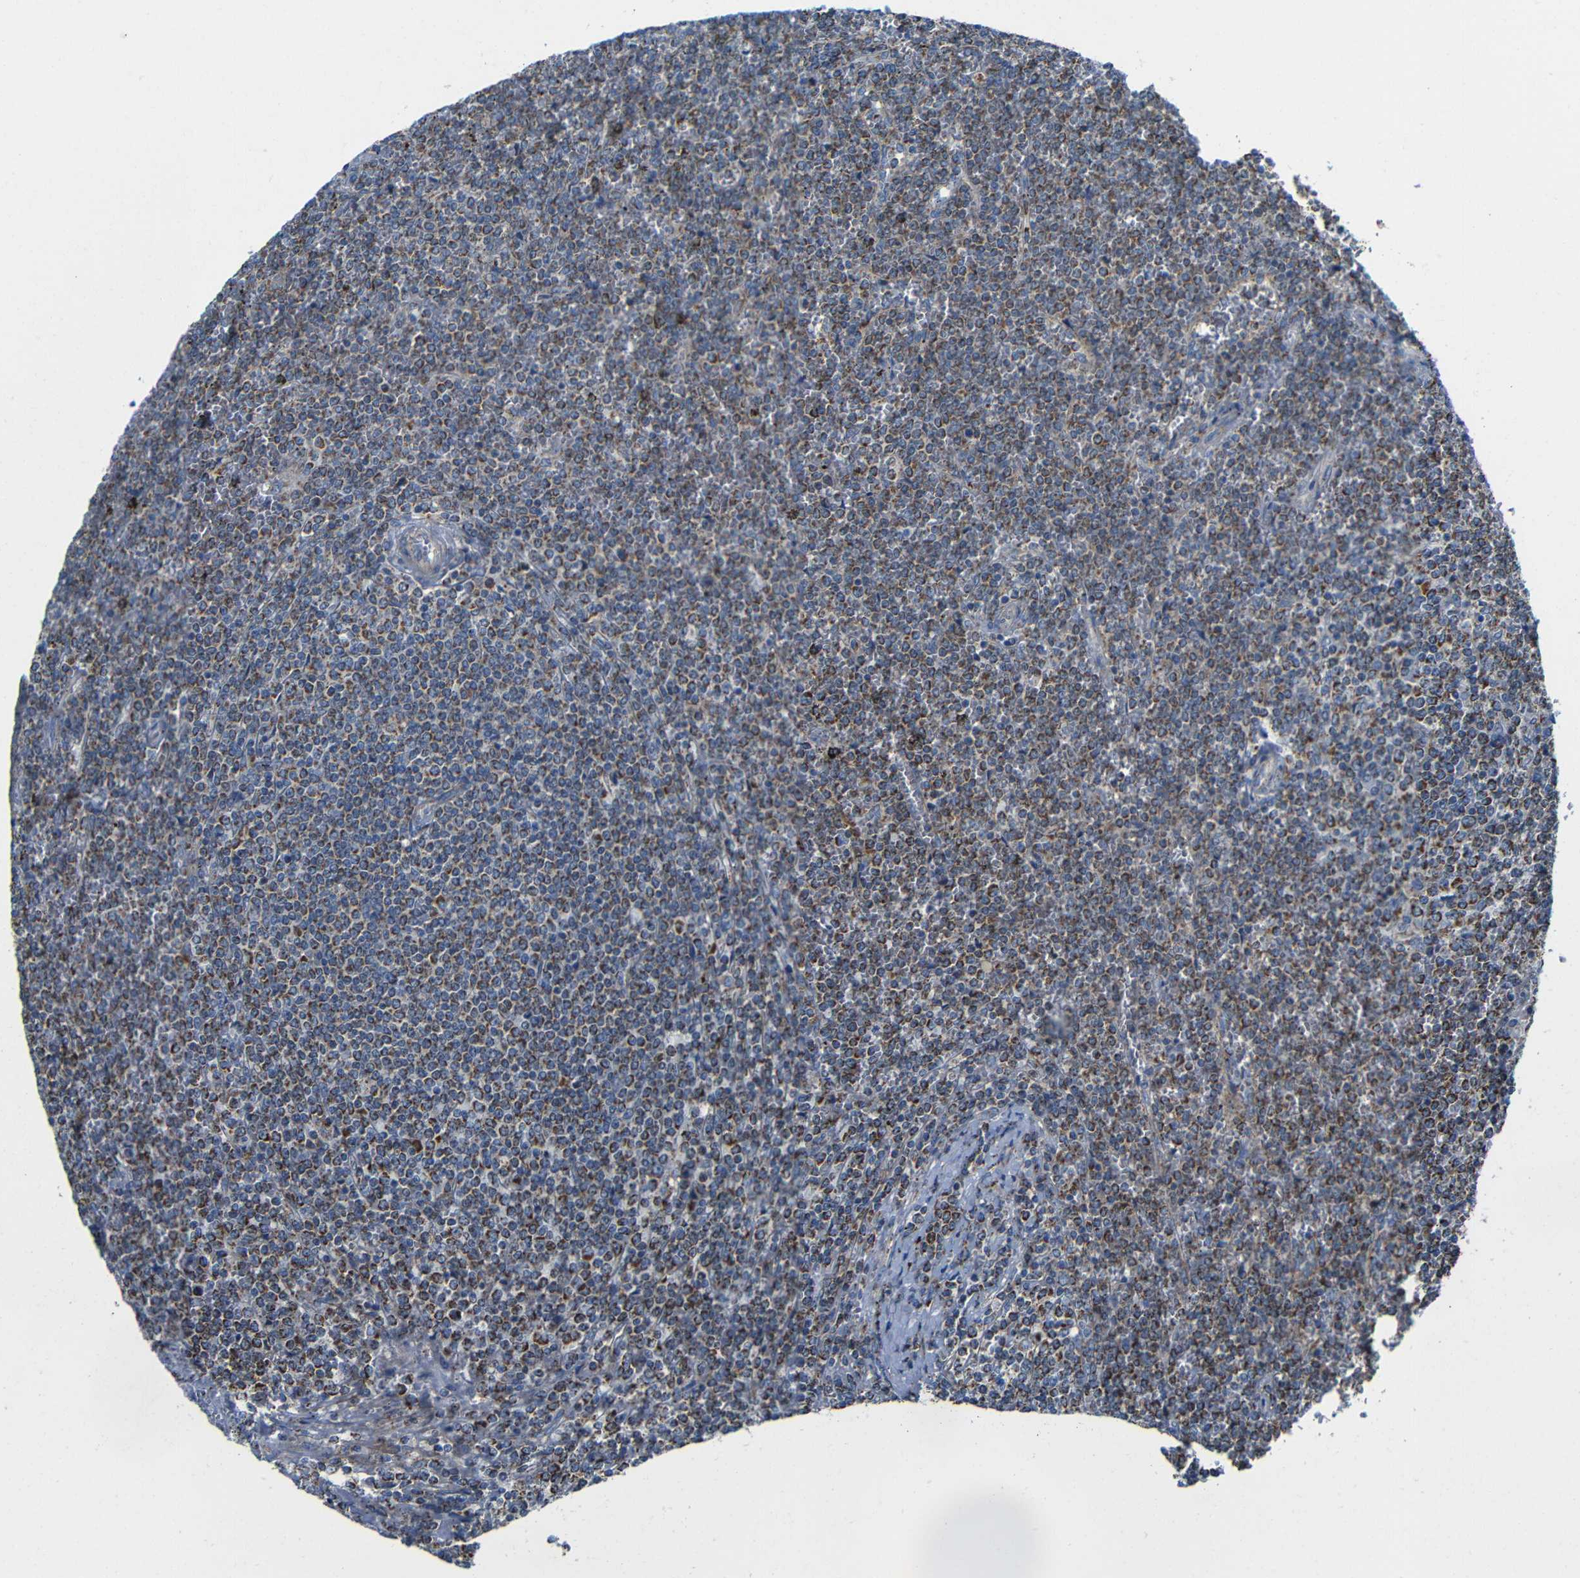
{"staining": {"intensity": "strong", "quantity": ">75%", "location": "cytoplasmic/membranous"}, "tissue": "lymphoma", "cell_type": "Tumor cells", "image_type": "cancer", "snomed": [{"axis": "morphology", "description": "Malignant lymphoma, non-Hodgkin's type, Low grade"}, {"axis": "topography", "description": "Spleen"}], "caption": "Immunohistochemical staining of lymphoma displays strong cytoplasmic/membranous protein positivity in approximately >75% of tumor cells.", "gene": "FAM171B", "patient": {"sex": "female", "age": 19}}